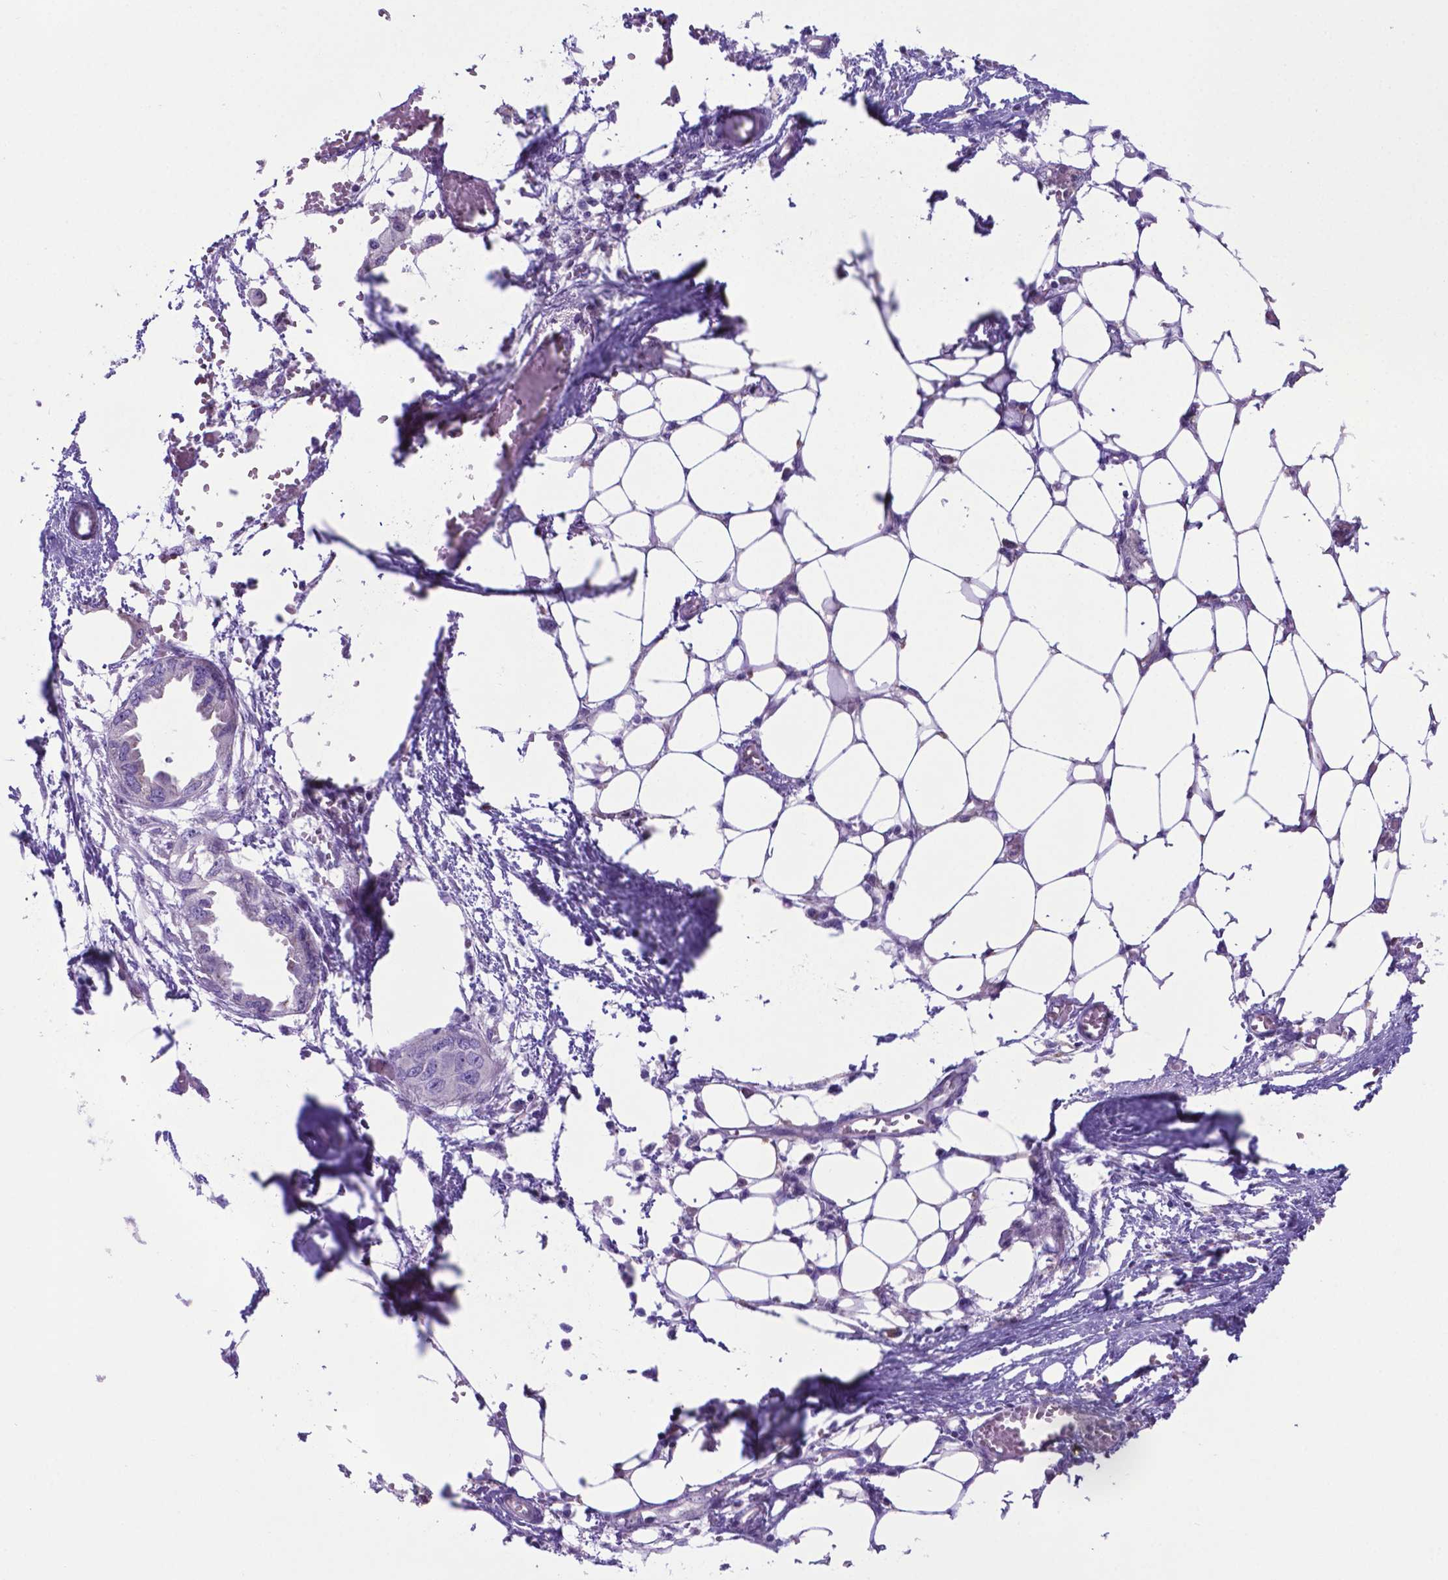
{"staining": {"intensity": "negative", "quantity": "none", "location": "none"}, "tissue": "endometrial cancer", "cell_type": "Tumor cells", "image_type": "cancer", "snomed": [{"axis": "morphology", "description": "Adenocarcinoma, NOS"}, {"axis": "morphology", "description": "Adenocarcinoma, metastatic, NOS"}, {"axis": "topography", "description": "Adipose tissue"}, {"axis": "topography", "description": "Endometrium"}], "caption": "Tumor cells are negative for brown protein staining in adenocarcinoma (endometrial). Nuclei are stained in blue.", "gene": "LZTR1", "patient": {"sex": "female", "age": 67}}